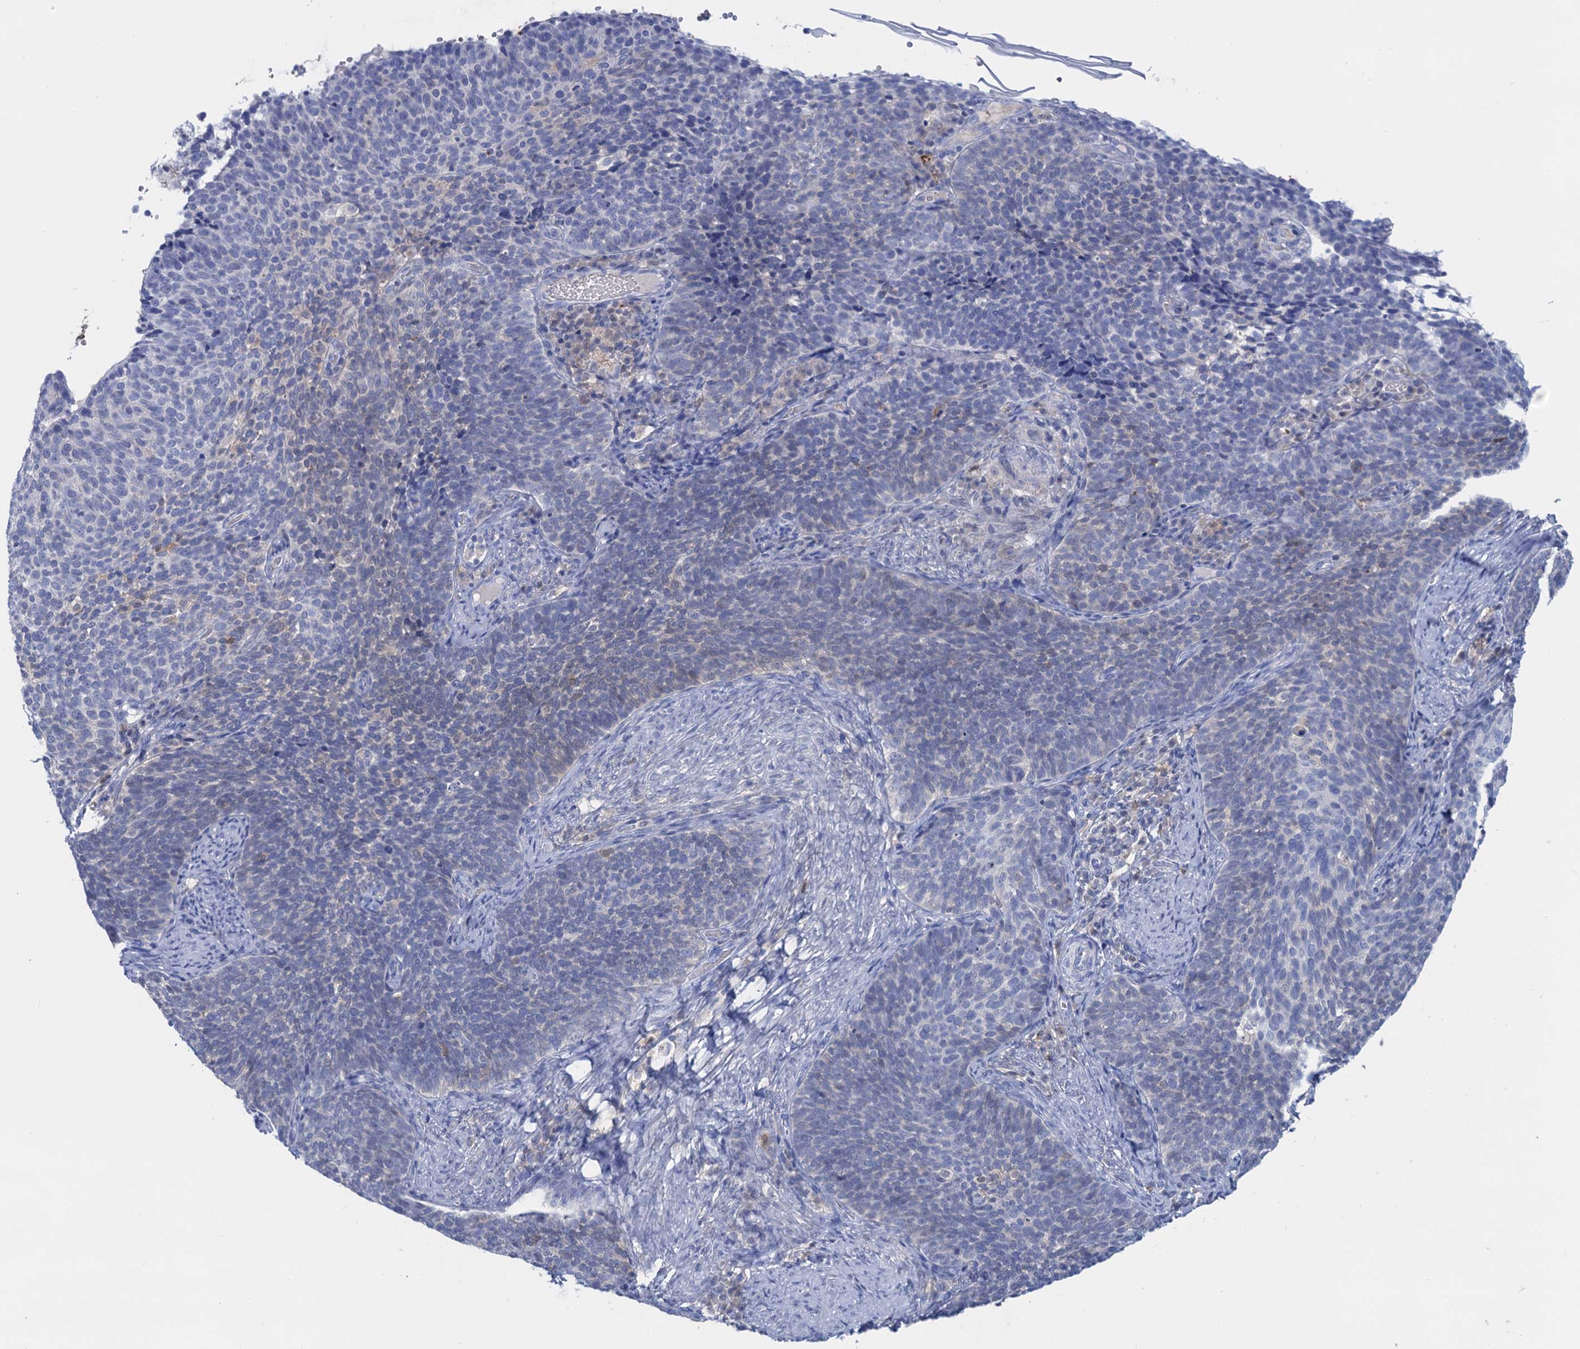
{"staining": {"intensity": "negative", "quantity": "none", "location": "none"}, "tissue": "cervical cancer", "cell_type": "Tumor cells", "image_type": "cancer", "snomed": [{"axis": "morphology", "description": "Normal tissue, NOS"}, {"axis": "morphology", "description": "Squamous cell carcinoma, NOS"}, {"axis": "topography", "description": "Cervix"}], "caption": "A histopathology image of cervical squamous cell carcinoma stained for a protein reveals no brown staining in tumor cells.", "gene": "FAH", "patient": {"sex": "female", "age": 39}}